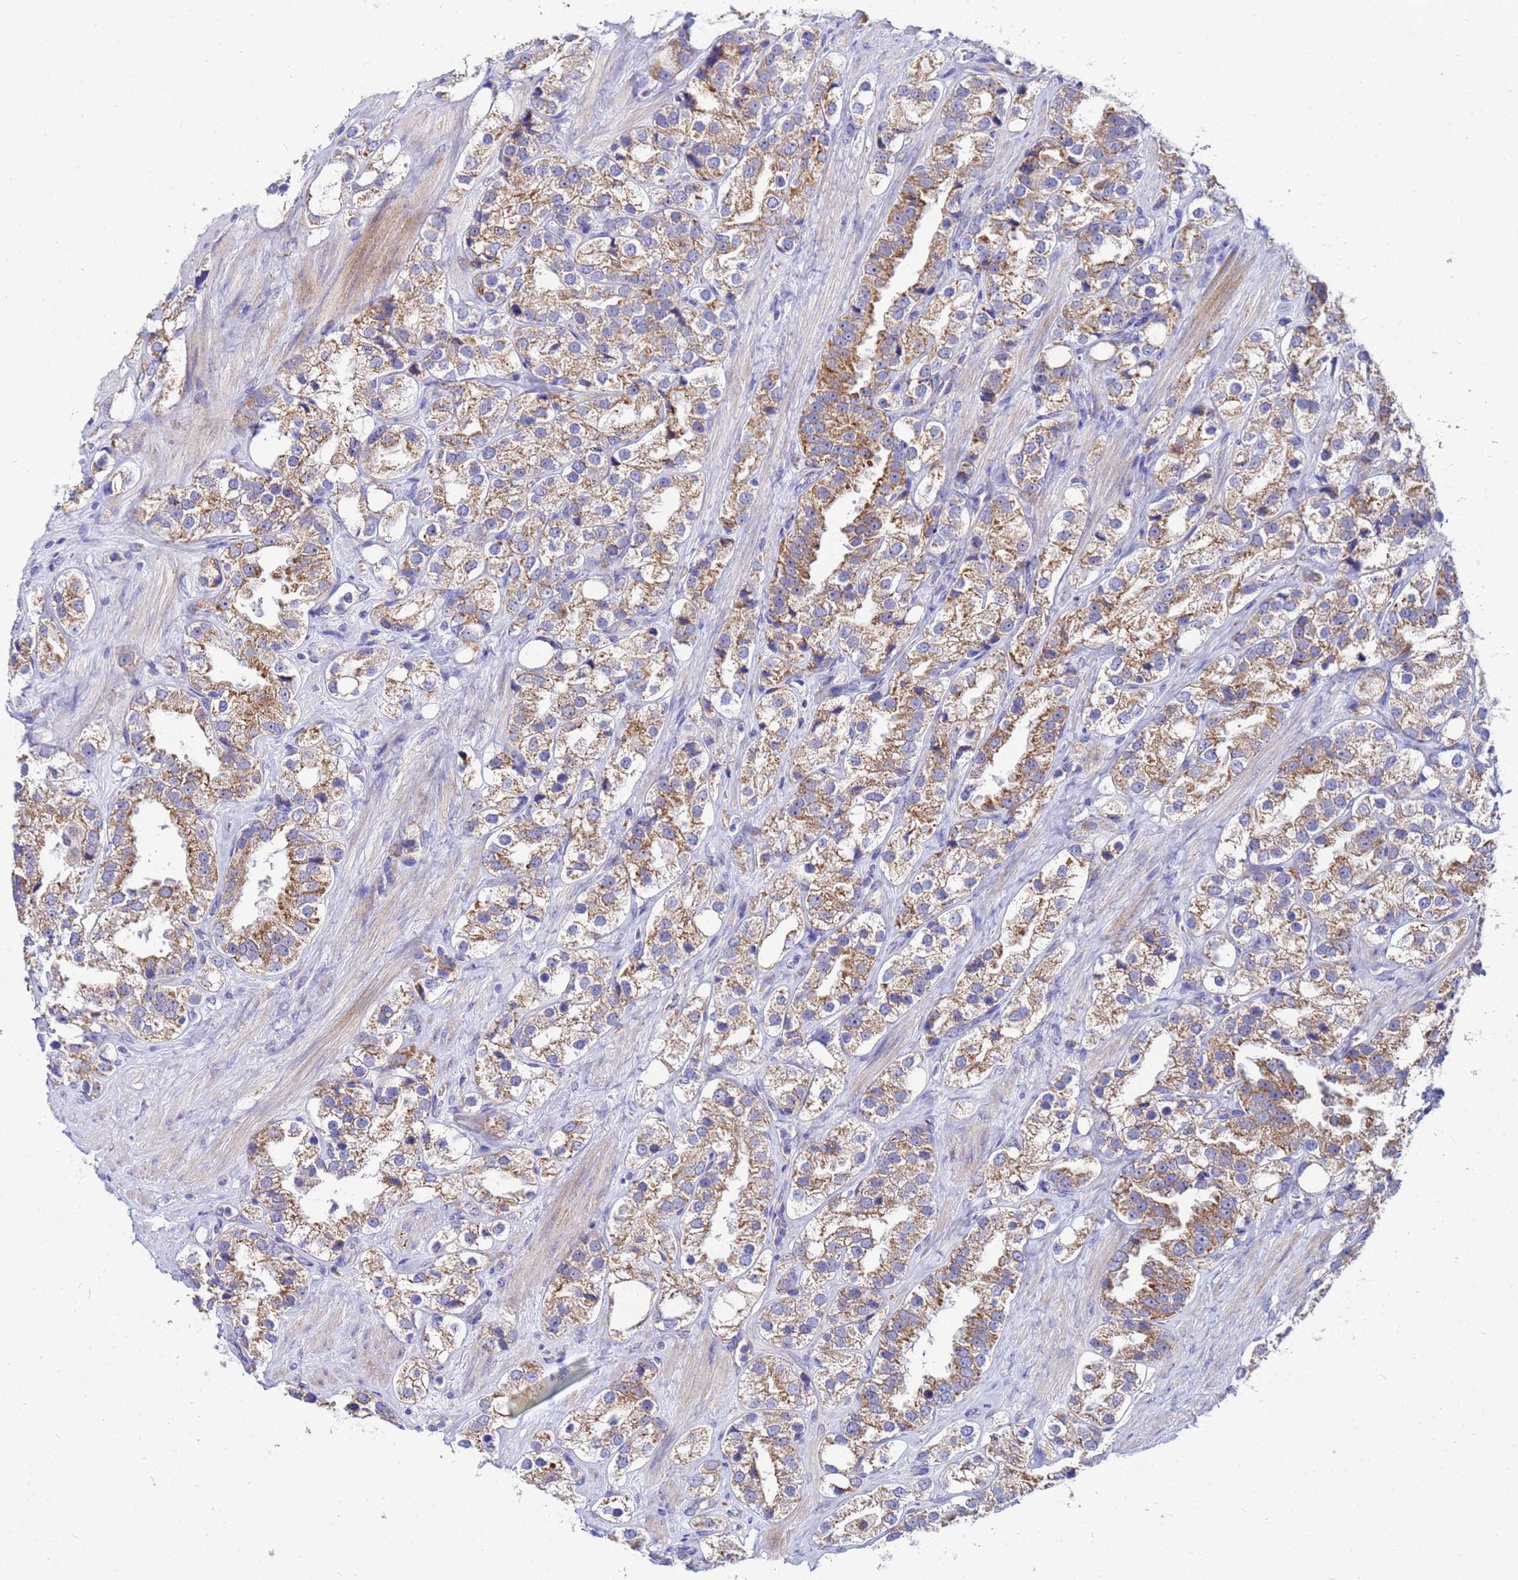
{"staining": {"intensity": "moderate", "quantity": ">75%", "location": "cytoplasmic/membranous"}, "tissue": "prostate cancer", "cell_type": "Tumor cells", "image_type": "cancer", "snomed": [{"axis": "morphology", "description": "Adenocarcinoma, NOS"}, {"axis": "topography", "description": "Prostate"}], "caption": "Prostate cancer stained with a protein marker reveals moderate staining in tumor cells.", "gene": "FAHD2A", "patient": {"sex": "male", "age": 79}}